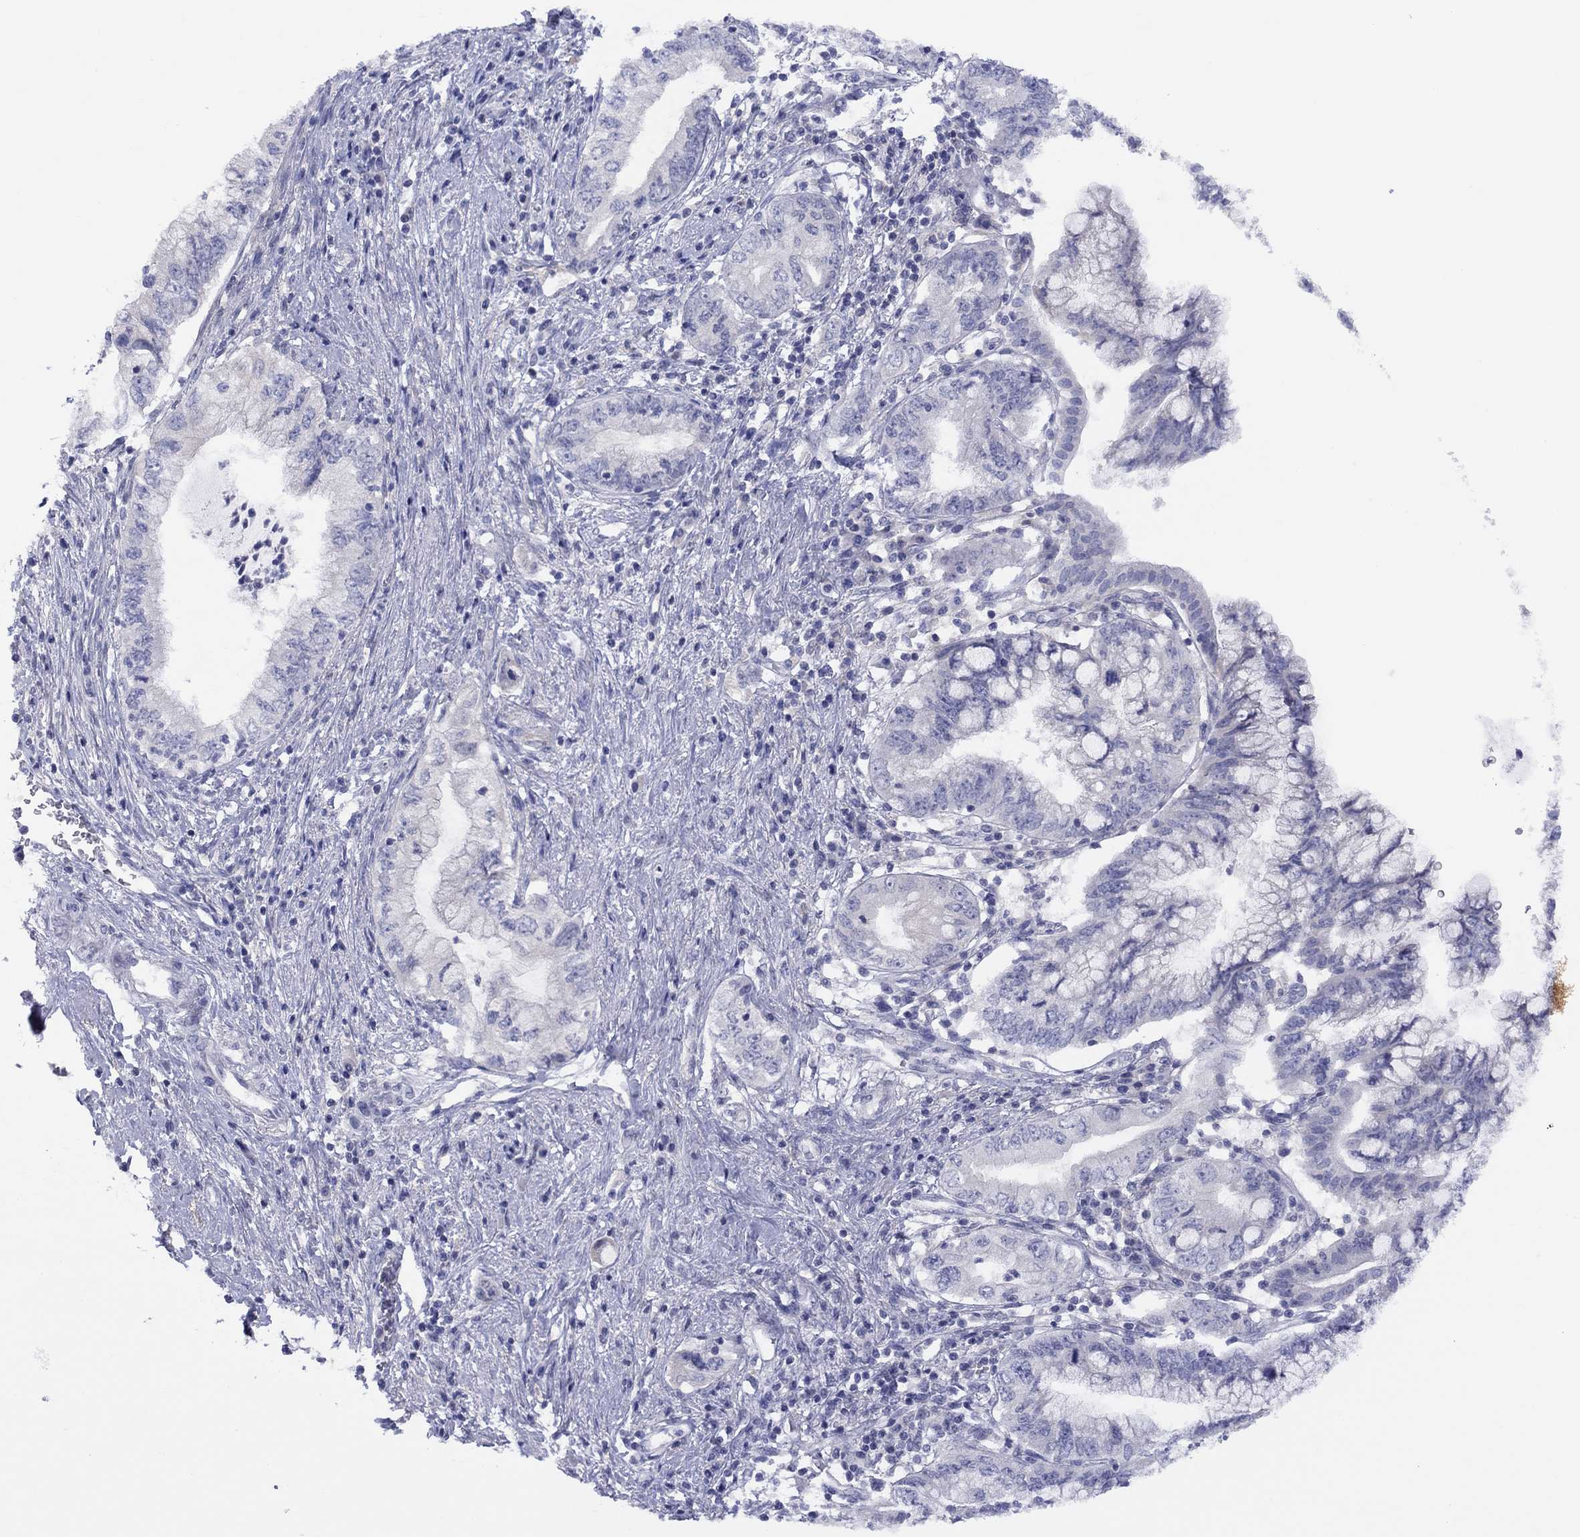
{"staining": {"intensity": "moderate", "quantity": "<25%", "location": "cytoplasmic/membranous"}, "tissue": "pancreatic cancer", "cell_type": "Tumor cells", "image_type": "cancer", "snomed": [{"axis": "morphology", "description": "Adenocarcinoma, NOS"}, {"axis": "topography", "description": "Pancreas"}], "caption": "A brown stain highlights moderate cytoplasmic/membranous expression of a protein in human pancreatic cancer tumor cells. (DAB IHC, brown staining for protein, blue staining for nuclei).", "gene": "CYP2B6", "patient": {"sex": "female", "age": 73}}